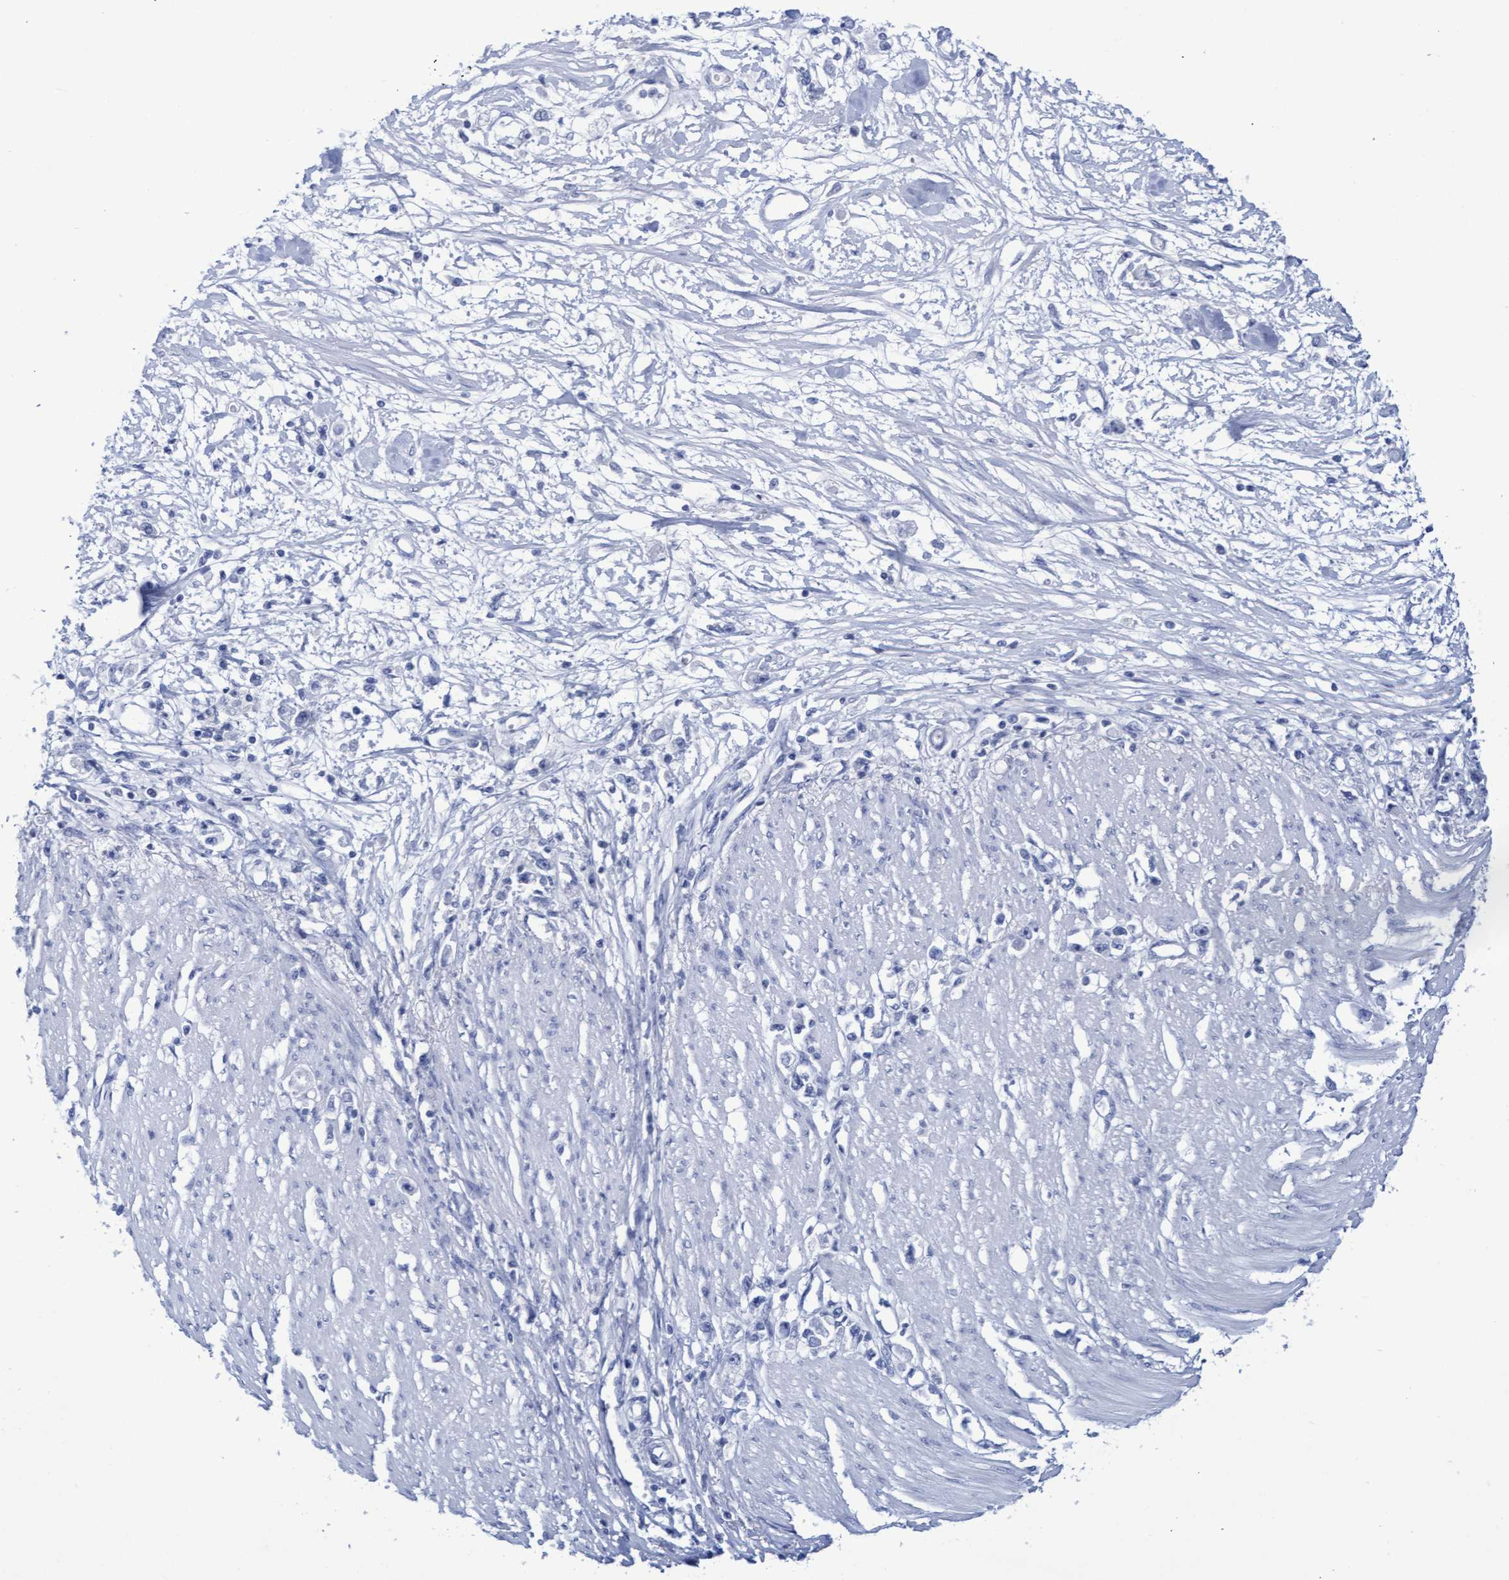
{"staining": {"intensity": "negative", "quantity": "none", "location": "none"}, "tissue": "stomach cancer", "cell_type": "Tumor cells", "image_type": "cancer", "snomed": [{"axis": "morphology", "description": "Adenocarcinoma, NOS"}, {"axis": "topography", "description": "Stomach"}], "caption": "Immunohistochemistry (IHC) of adenocarcinoma (stomach) demonstrates no staining in tumor cells.", "gene": "INSL6", "patient": {"sex": "female", "age": 59}}